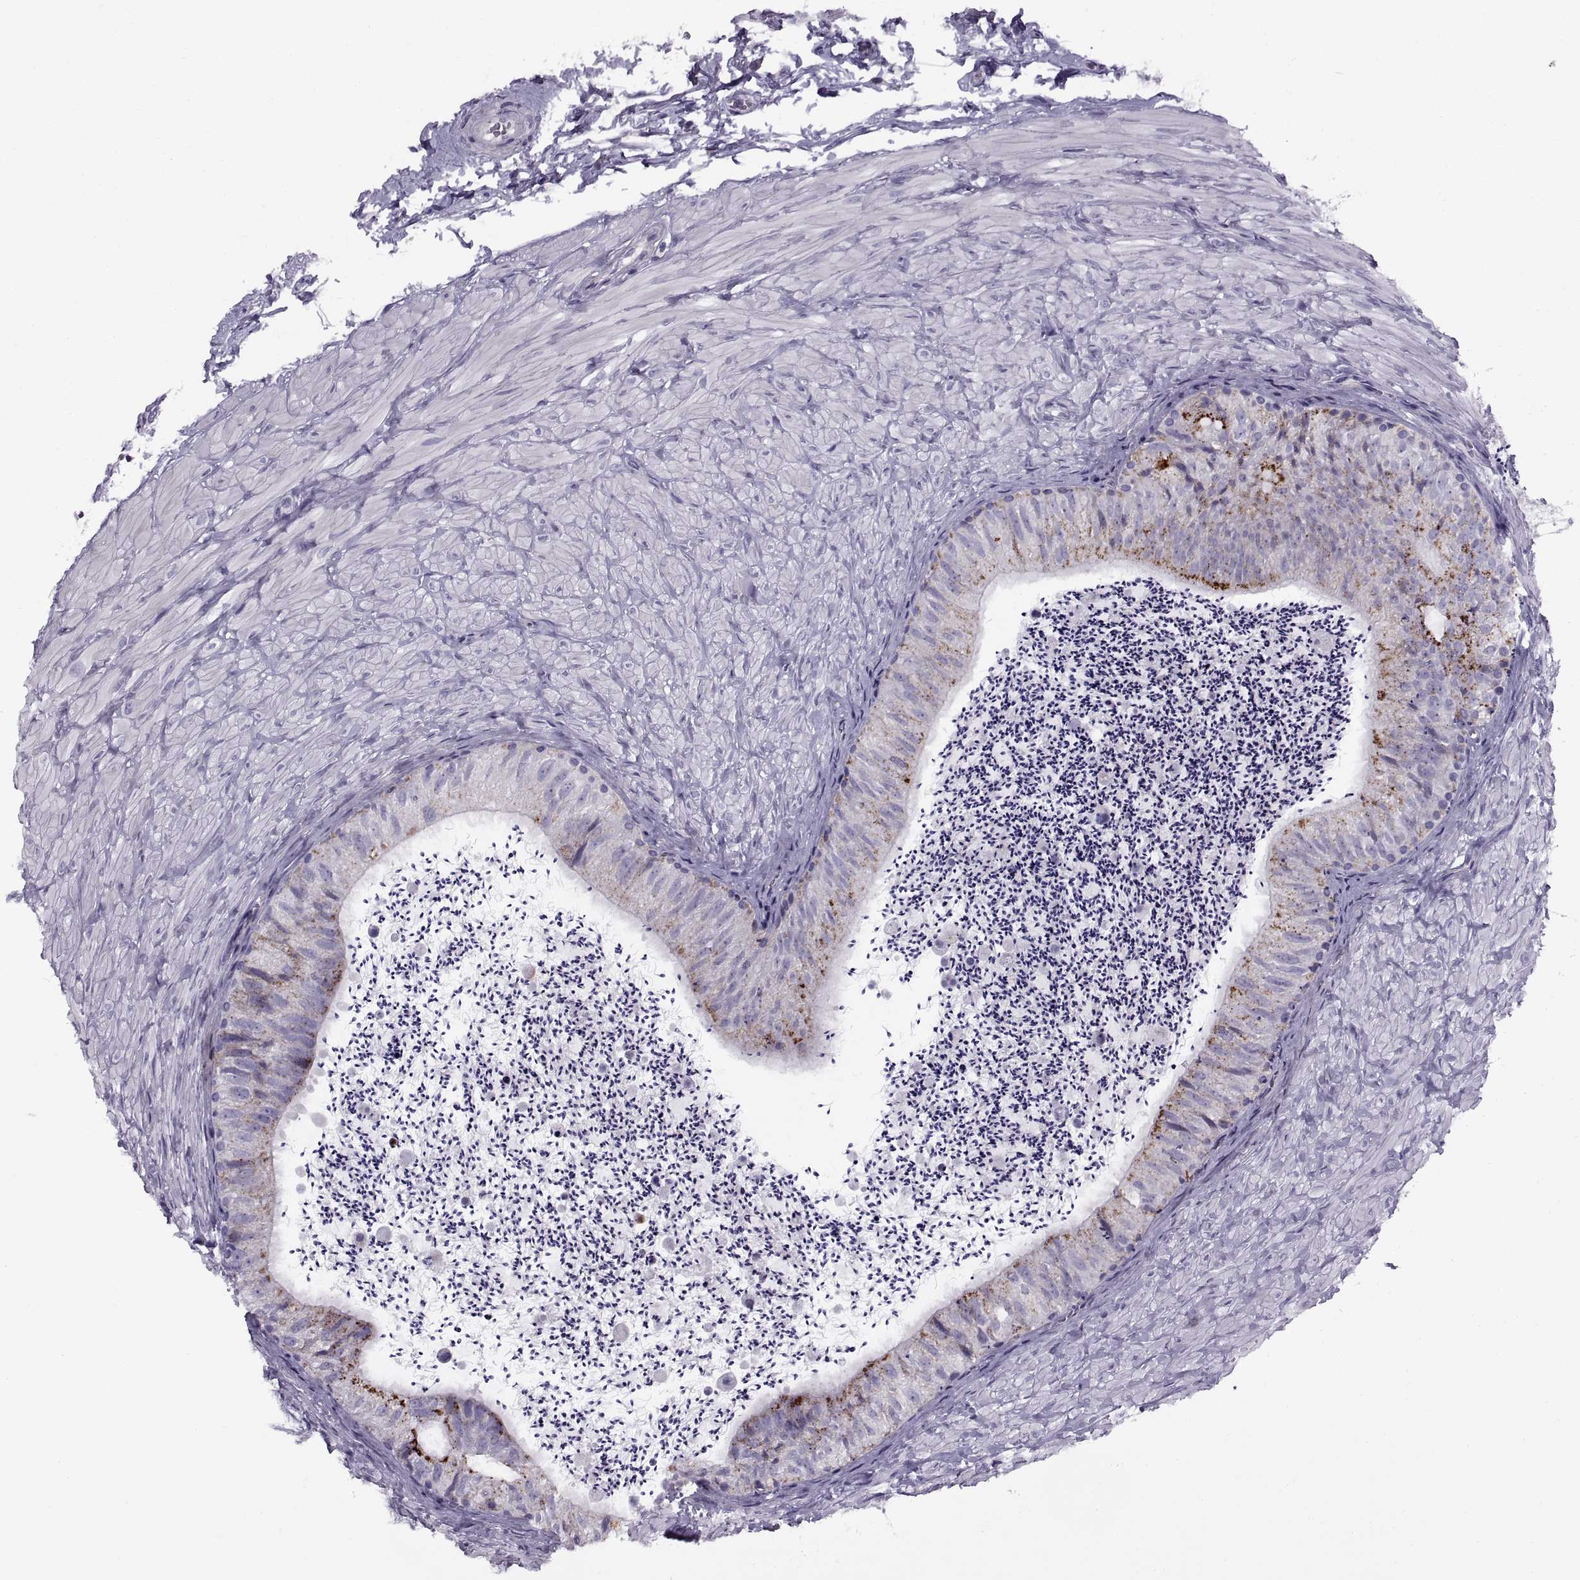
{"staining": {"intensity": "negative", "quantity": "none", "location": "none"}, "tissue": "epididymis", "cell_type": "Glandular cells", "image_type": "normal", "snomed": [{"axis": "morphology", "description": "Normal tissue, NOS"}, {"axis": "topography", "description": "Epididymis"}], "caption": "This micrograph is of benign epididymis stained with immunohistochemistry to label a protein in brown with the nuclei are counter-stained blue. There is no positivity in glandular cells.", "gene": "CALCR", "patient": {"sex": "male", "age": 32}}